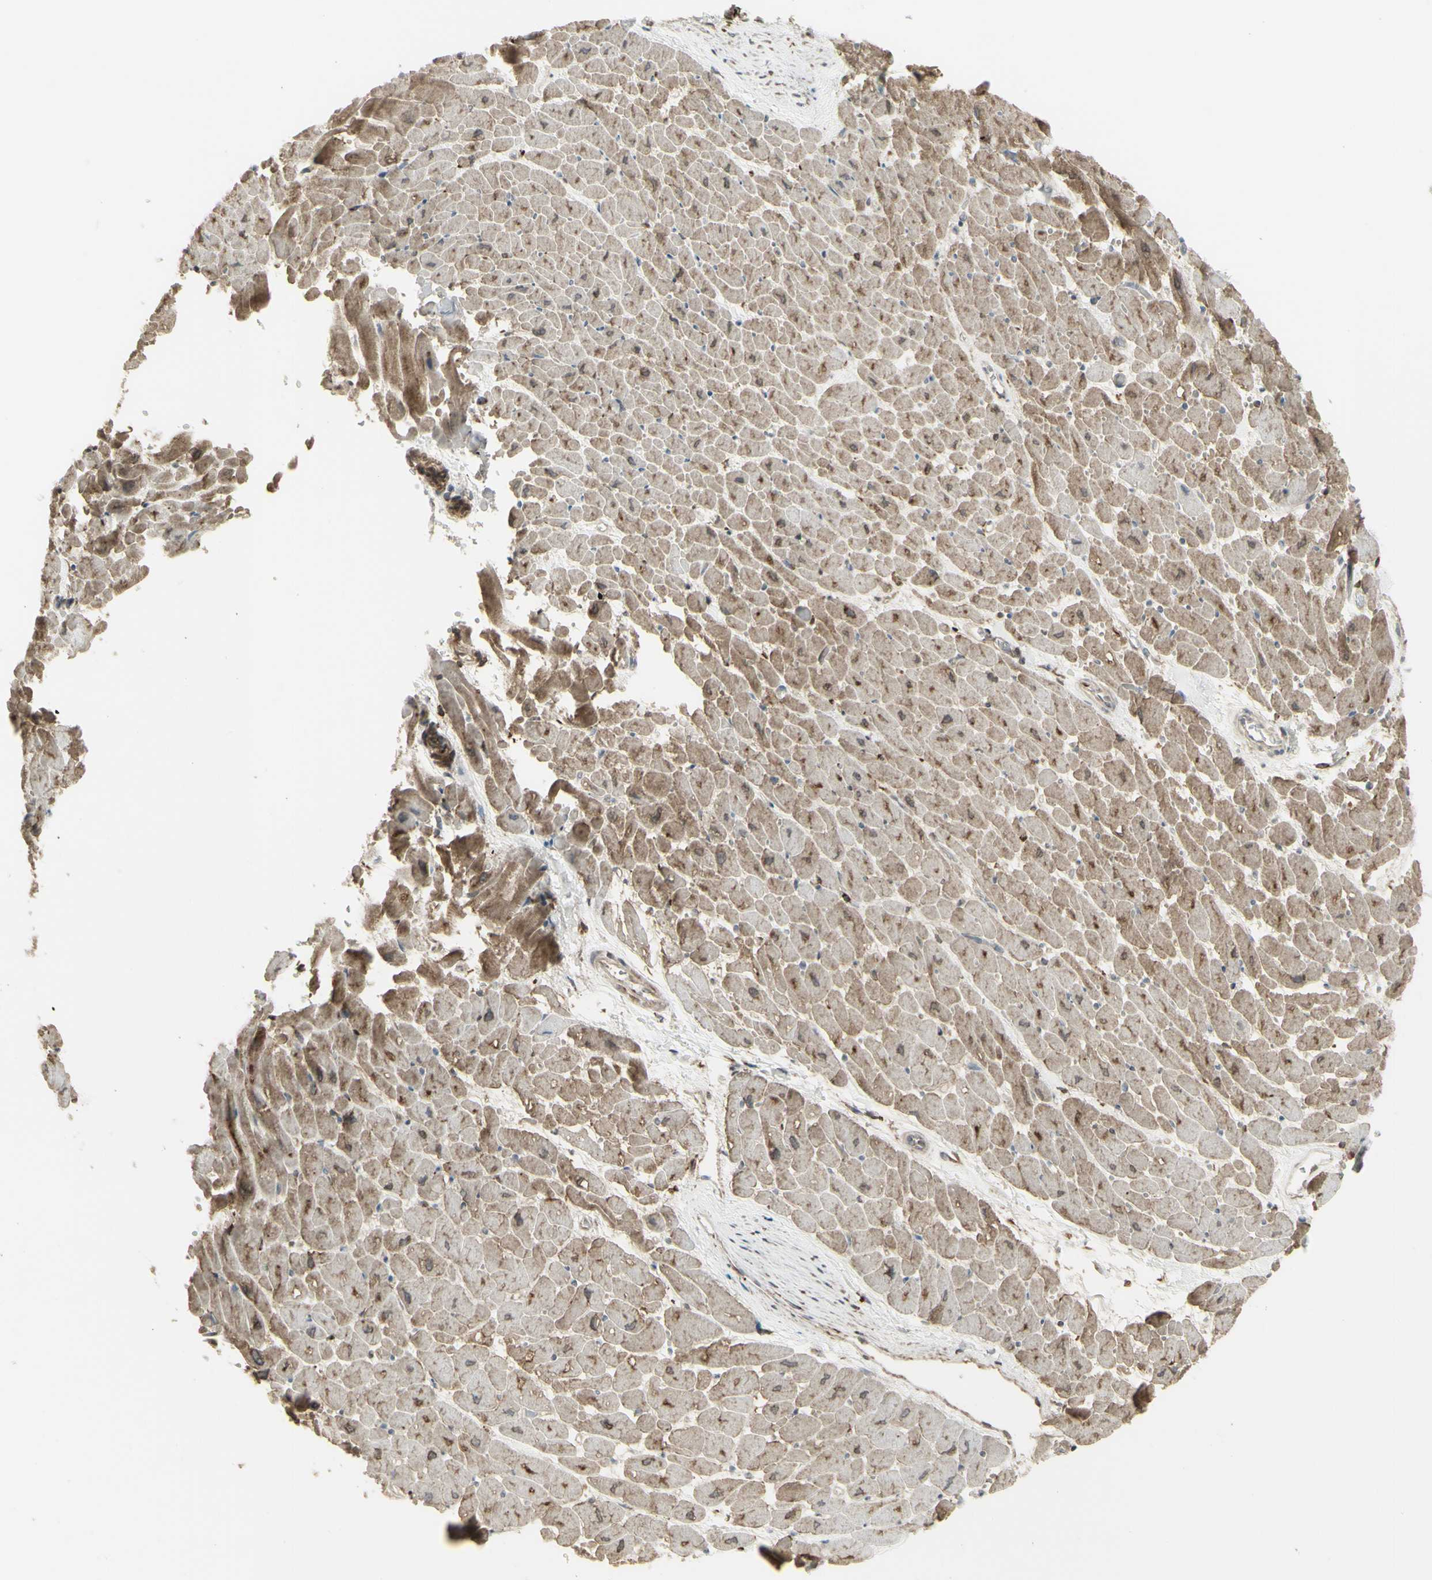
{"staining": {"intensity": "moderate", "quantity": ">75%", "location": "cytoplasmic/membranous"}, "tissue": "heart muscle", "cell_type": "Cardiomyocytes", "image_type": "normal", "snomed": [{"axis": "morphology", "description": "Normal tissue, NOS"}, {"axis": "topography", "description": "Heart"}], "caption": "IHC of unremarkable human heart muscle exhibits medium levels of moderate cytoplasmic/membranous expression in about >75% of cardiomyocytes. (DAB (3,3'-diaminobenzidine) IHC with brightfield microscopy, high magnification).", "gene": "FKBP3", "patient": {"sex": "male", "age": 45}}